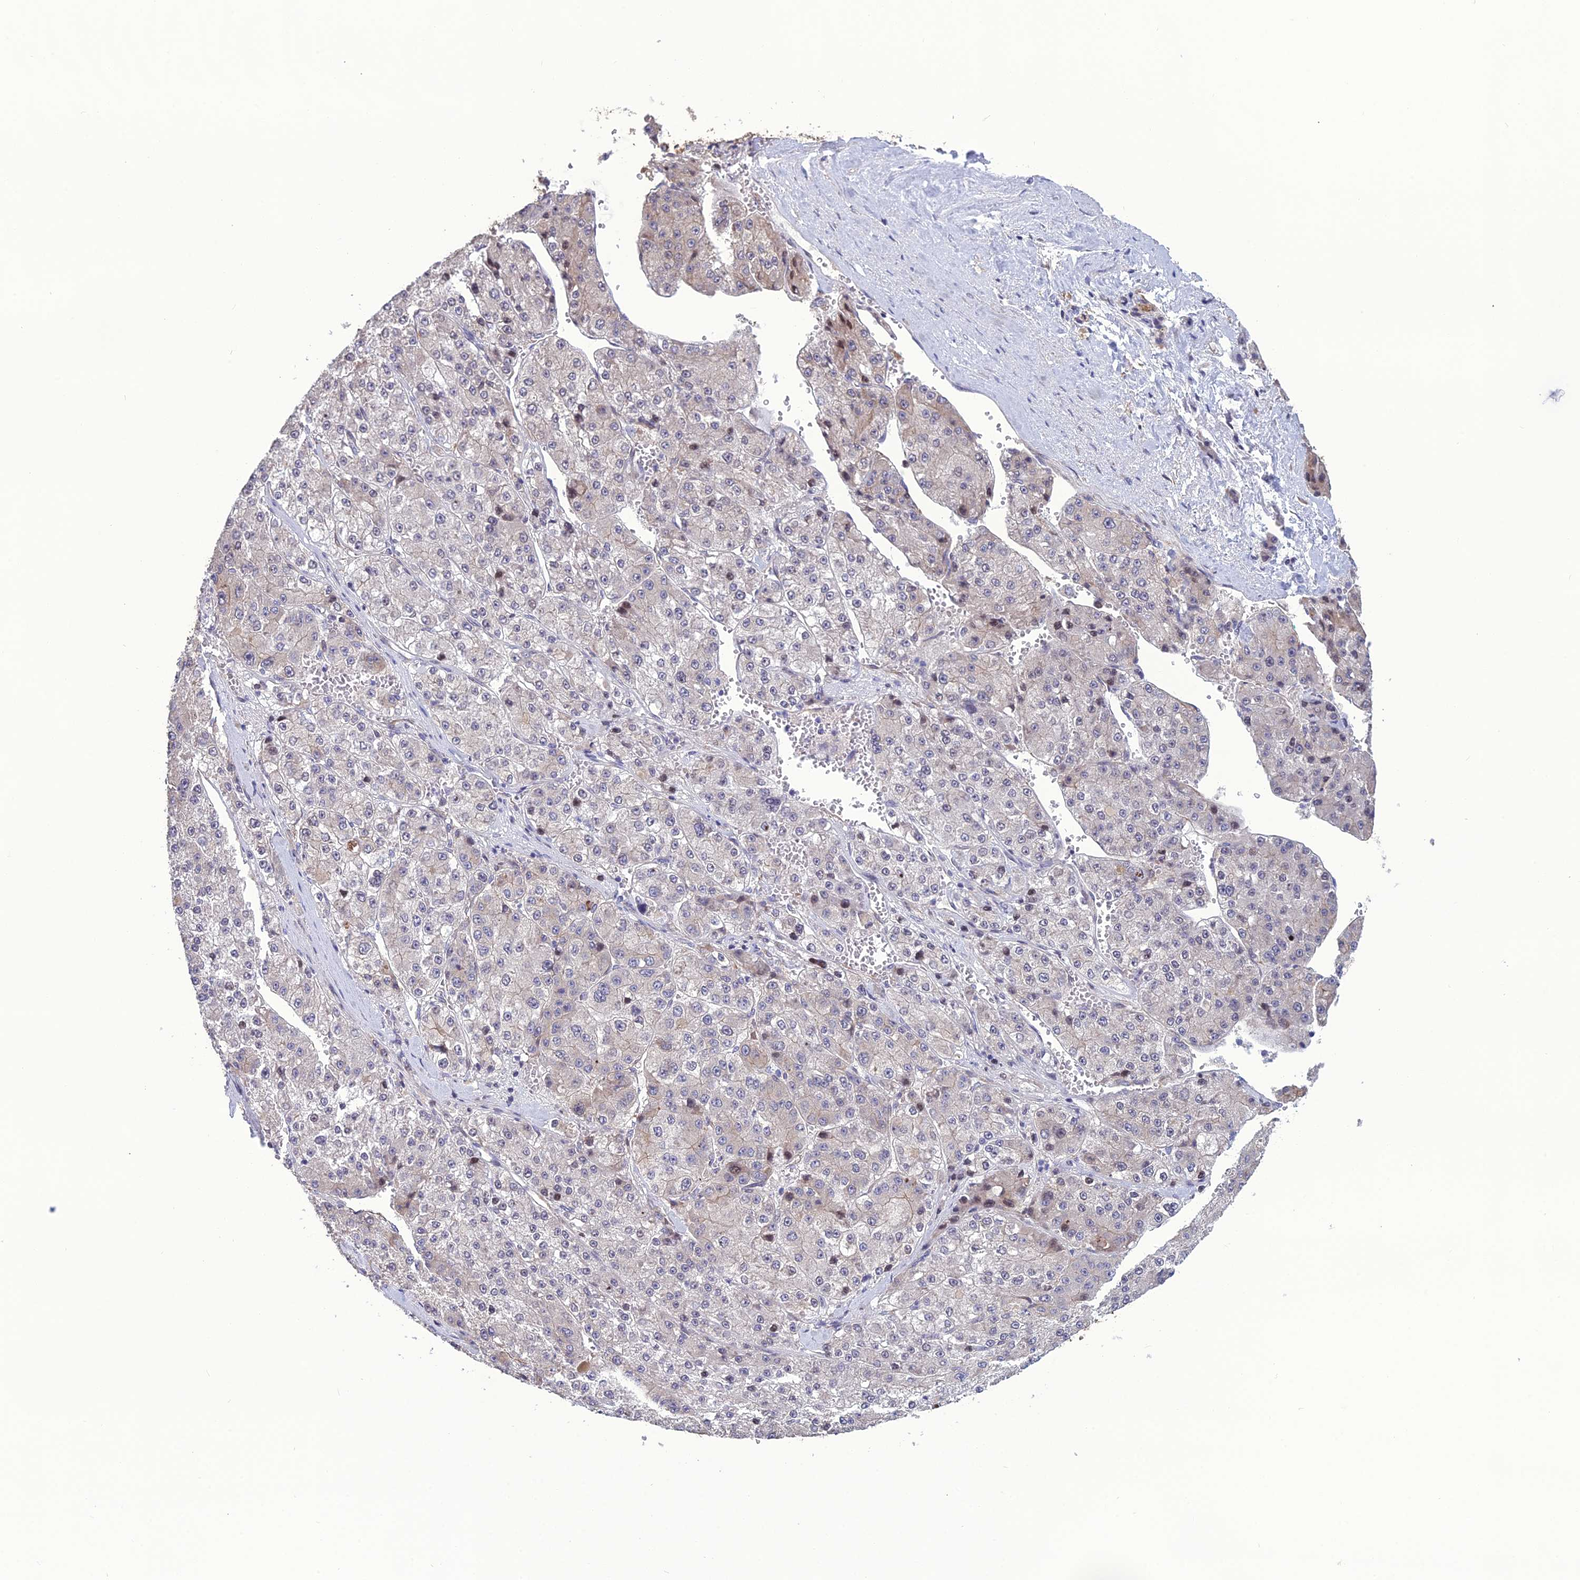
{"staining": {"intensity": "negative", "quantity": "none", "location": "none"}, "tissue": "liver cancer", "cell_type": "Tumor cells", "image_type": "cancer", "snomed": [{"axis": "morphology", "description": "Carcinoma, Hepatocellular, NOS"}, {"axis": "topography", "description": "Liver"}], "caption": "Tumor cells show no significant staining in hepatocellular carcinoma (liver).", "gene": "LZTS2", "patient": {"sex": "female", "age": 73}}